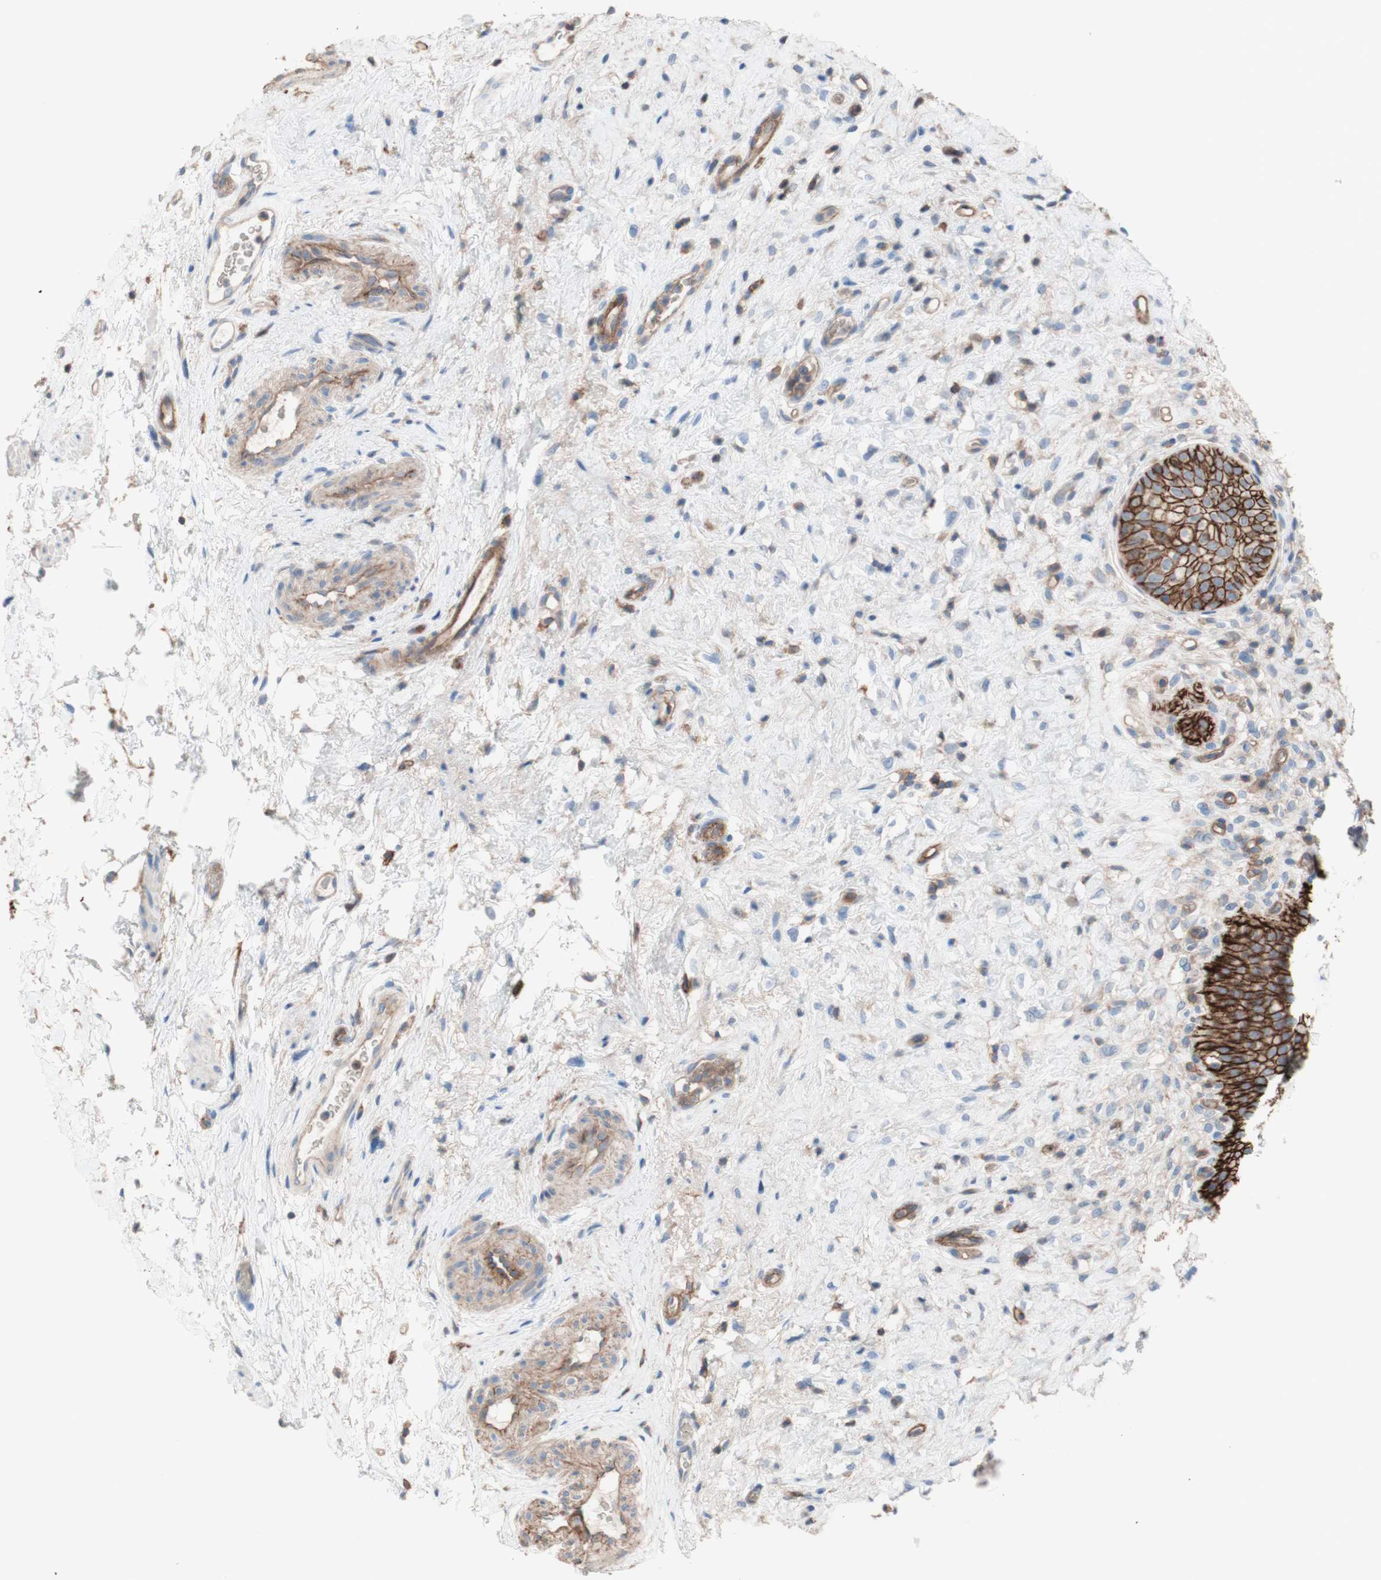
{"staining": {"intensity": "strong", "quantity": ">75%", "location": "cytoplasmic/membranous"}, "tissue": "urinary bladder", "cell_type": "Urothelial cells", "image_type": "normal", "snomed": [{"axis": "morphology", "description": "Normal tissue, NOS"}, {"axis": "morphology", "description": "Urothelial carcinoma, High grade"}, {"axis": "topography", "description": "Urinary bladder"}], "caption": "Protein staining by immunohistochemistry (IHC) demonstrates strong cytoplasmic/membranous expression in approximately >75% of urothelial cells in benign urinary bladder.", "gene": "CD46", "patient": {"sex": "male", "age": 46}}